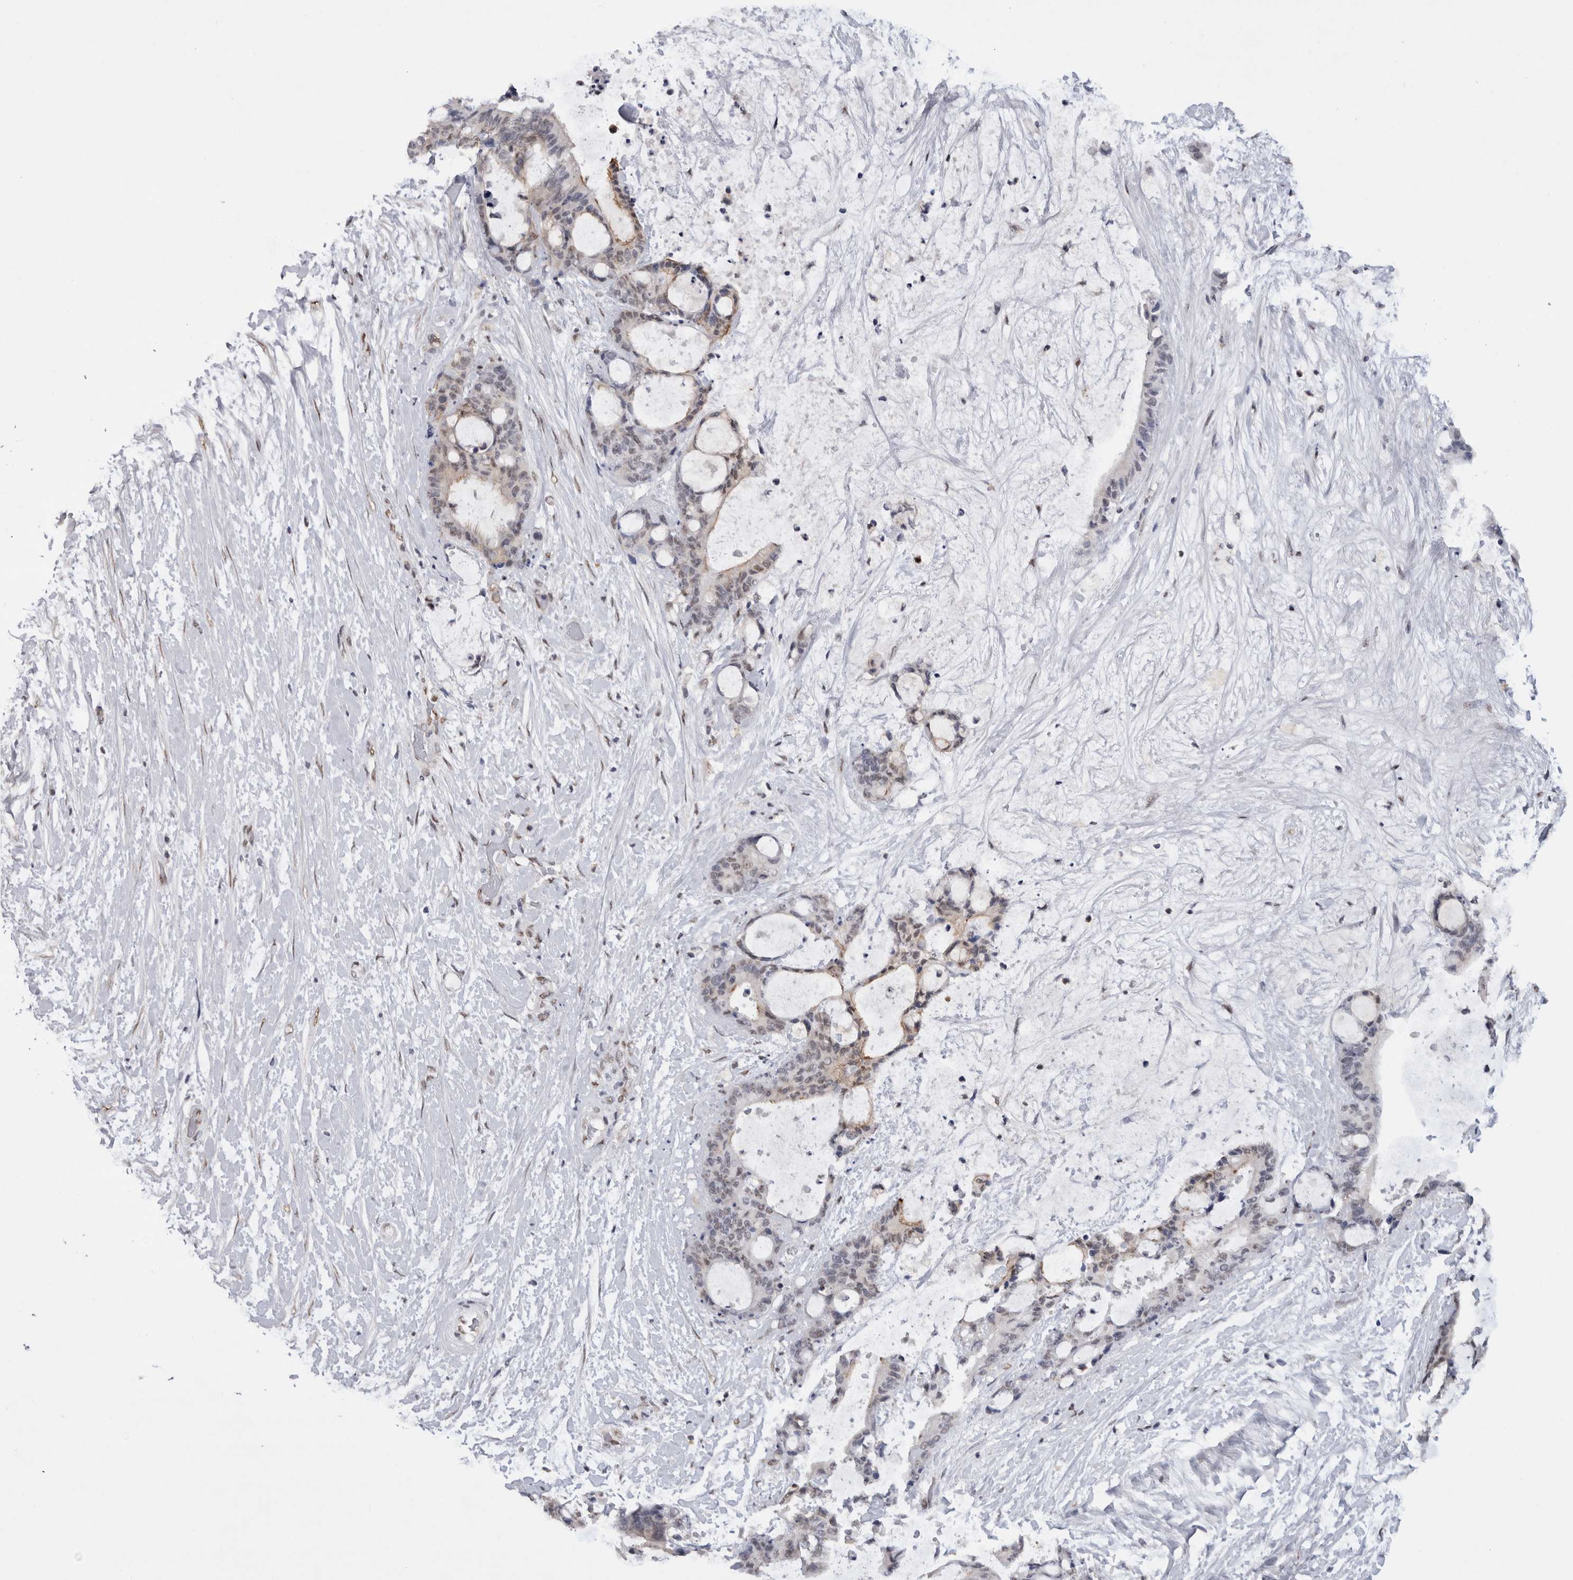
{"staining": {"intensity": "moderate", "quantity": "<25%", "location": "cytoplasmic/membranous"}, "tissue": "liver cancer", "cell_type": "Tumor cells", "image_type": "cancer", "snomed": [{"axis": "morphology", "description": "Cholangiocarcinoma"}, {"axis": "topography", "description": "Liver"}], "caption": "Immunohistochemistry (IHC) image of liver cancer stained for a protein (brown), which displays low levels of moderate cytoplasmic/membranous staining in about <25% of tumor cells.", "gene": "RPS6KA2", "patient": {"sex": "female", "age": 73}}